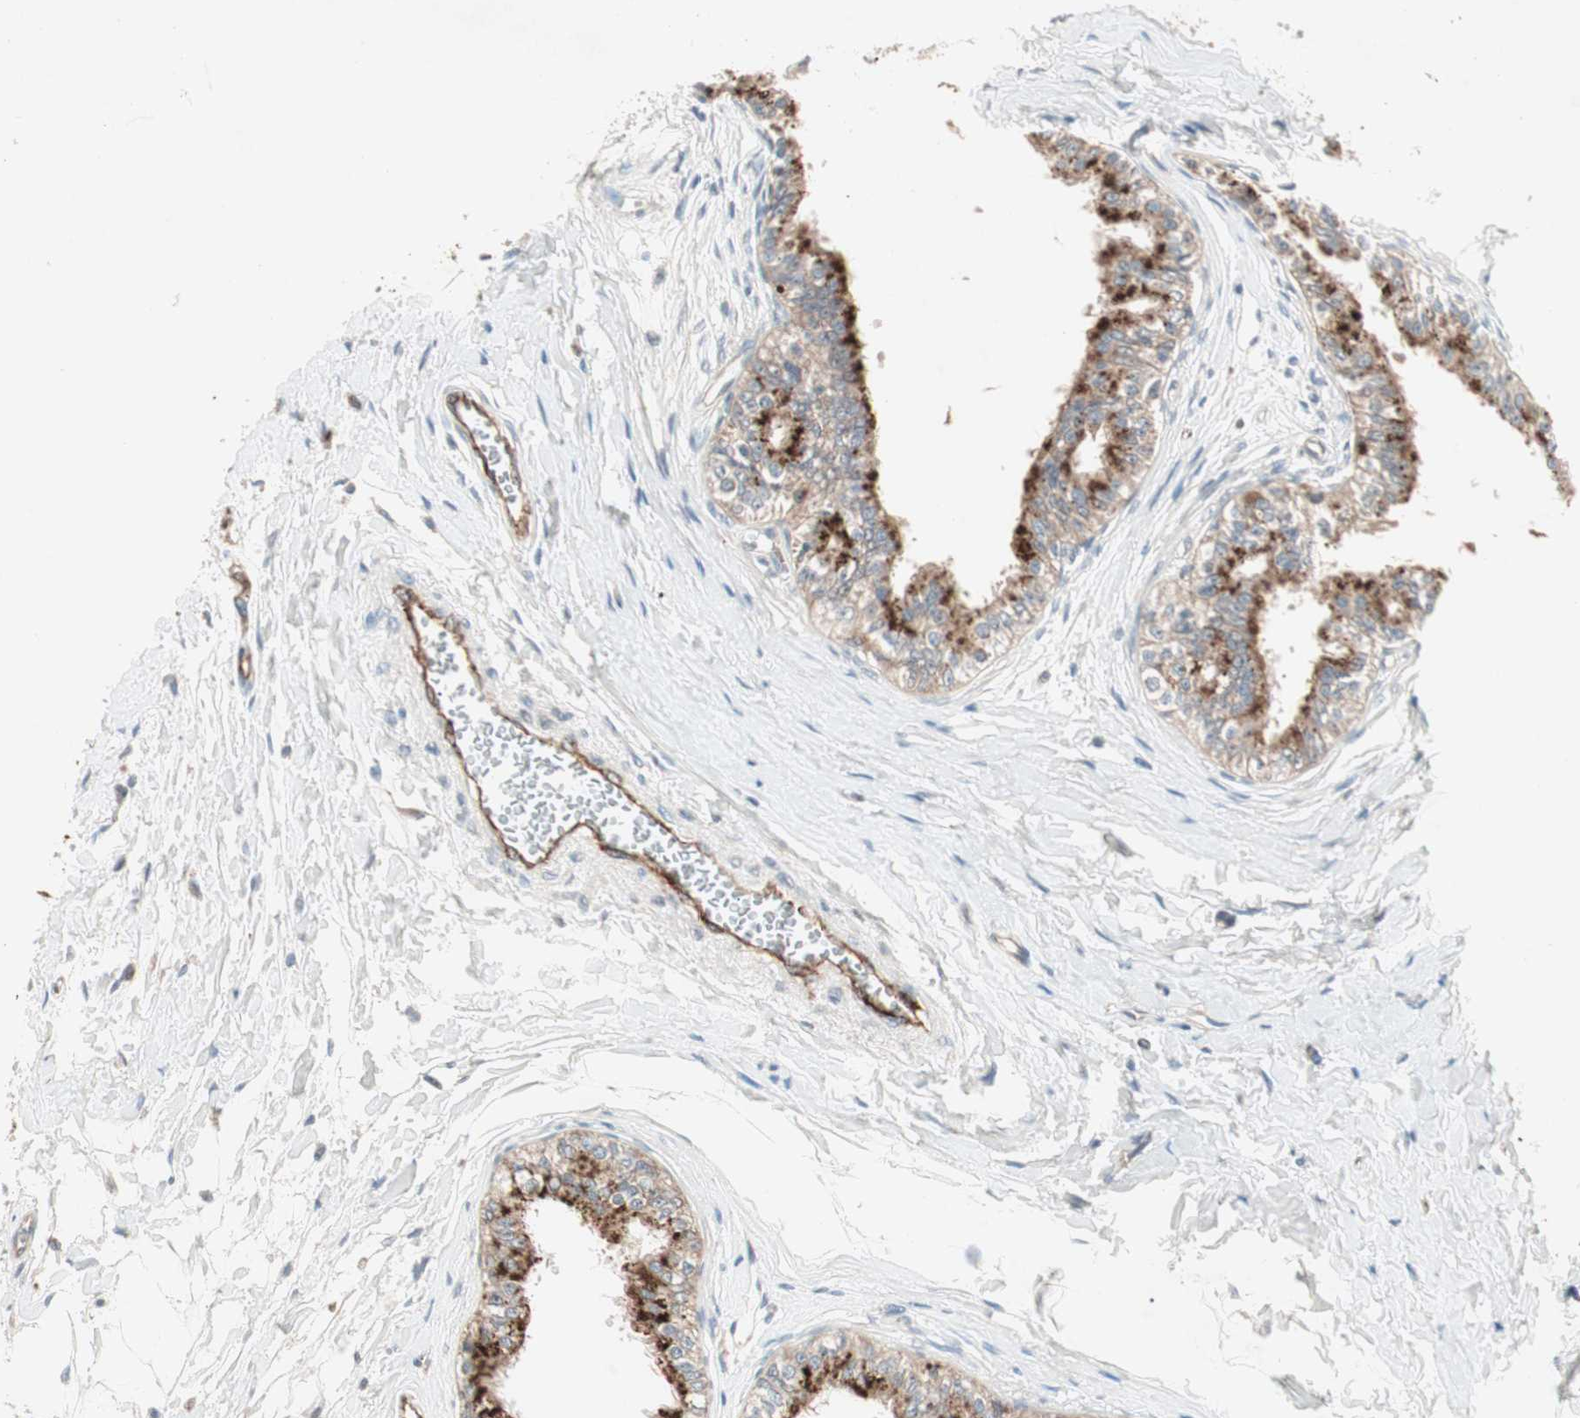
{"staining": {"intensity": "moderate", "quantity": ">75%", "location": "cytoplasmic/membranous"}, "tissue": "epididymis", "cell_type": "Glandular cells", "image_type": "normal", "snomed": [{"axis": "morphology", "description": "Normal tissue, NOS"}, {"axis": "morphology", "description": "Adenocarcinoma, metastatic, NOS"}, {"axis": "topography", "description": "Testis"}, {"axis": "topography", "description": "Epididymis"}], "caption": "Immunohistochemical staining of unremarkable human epididymis exhibits medium levels of moderate cytoplasmic/membranous staining in about >75% of glandular cells.", "gene": "FGFR4", "patient": {"sex": "male", "age": 26}}